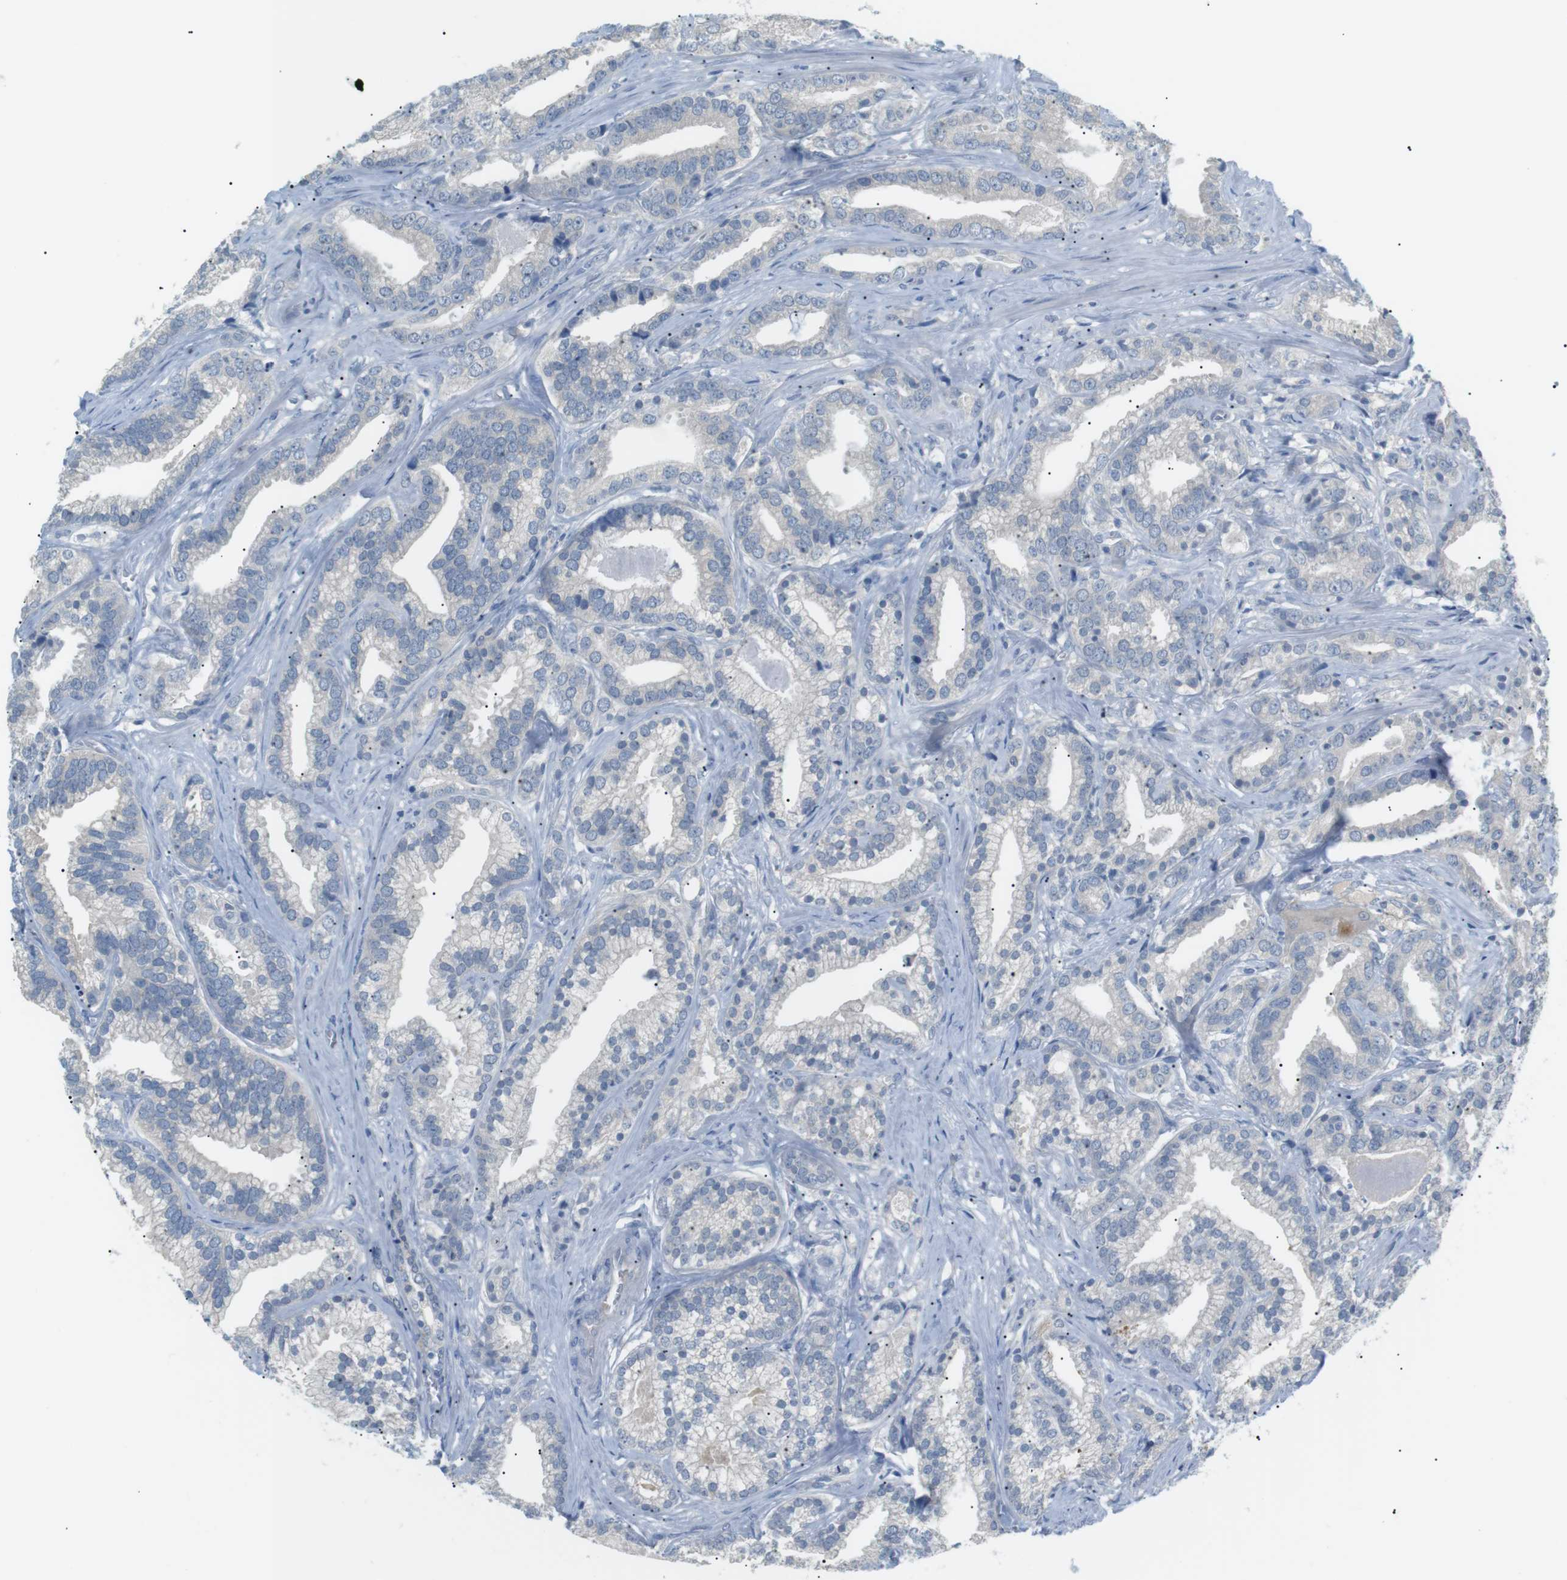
{"staining": {"intensity": "negative", "quantity": "none", "location": "none"}, "tissue": "prostate cancer", "cell_type": "Tumor cells", "image_type": "cancer", "snomed": [{"axis": "morphology", "description": "Adenocarcinoma, Low grade"}, {"axis": "topography", "description": "Prostate"}], "caption": "Immunohistochemical staining of human prostate low-grade adenocarcinoma demonstrates no significant staining in tumor cells.", "gene": "CDH26", "patient": {"sex": "male", "age": 59}}